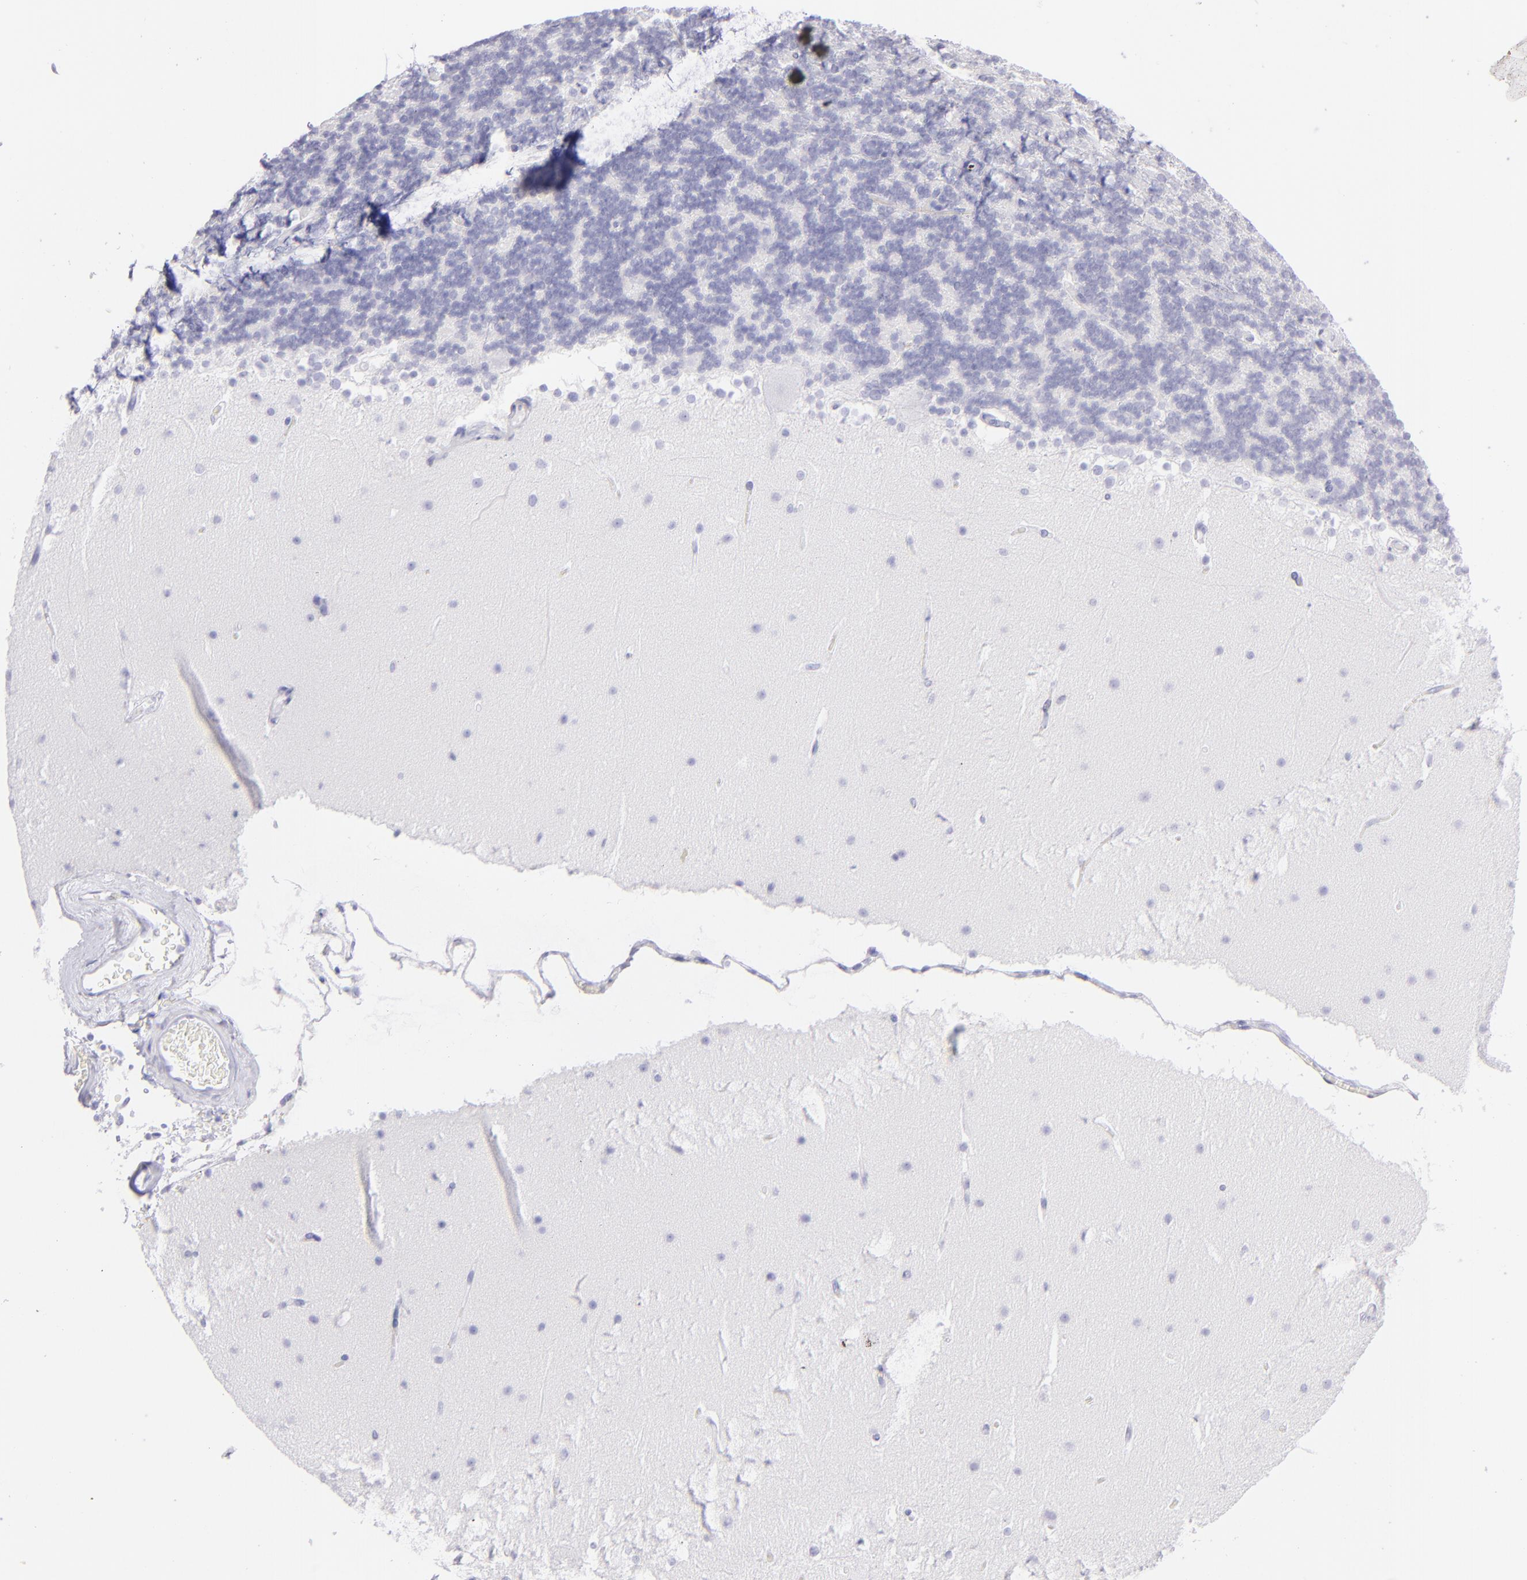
{"staining": {"intensity": "negative", "quantity": "none", "location": "none"}, "tissue": "cerebellum", "cell_type": "Cells in granular layer", "image_type": "normal", "snomed": [{"axis": "morphology", "description": "Normal tissue, NOS"}, {"axis": "topography", "description": "Cerebellum"}], "caption": "IHC micrograph of benign cerebellum stained for a protein (brown), which reveals no positivity in cells in granular layer. (DAB immunohistochemistry with hematoxylin counter stain).", "gene": "CD69", "patient": {"sex": "female", "age": 19}}